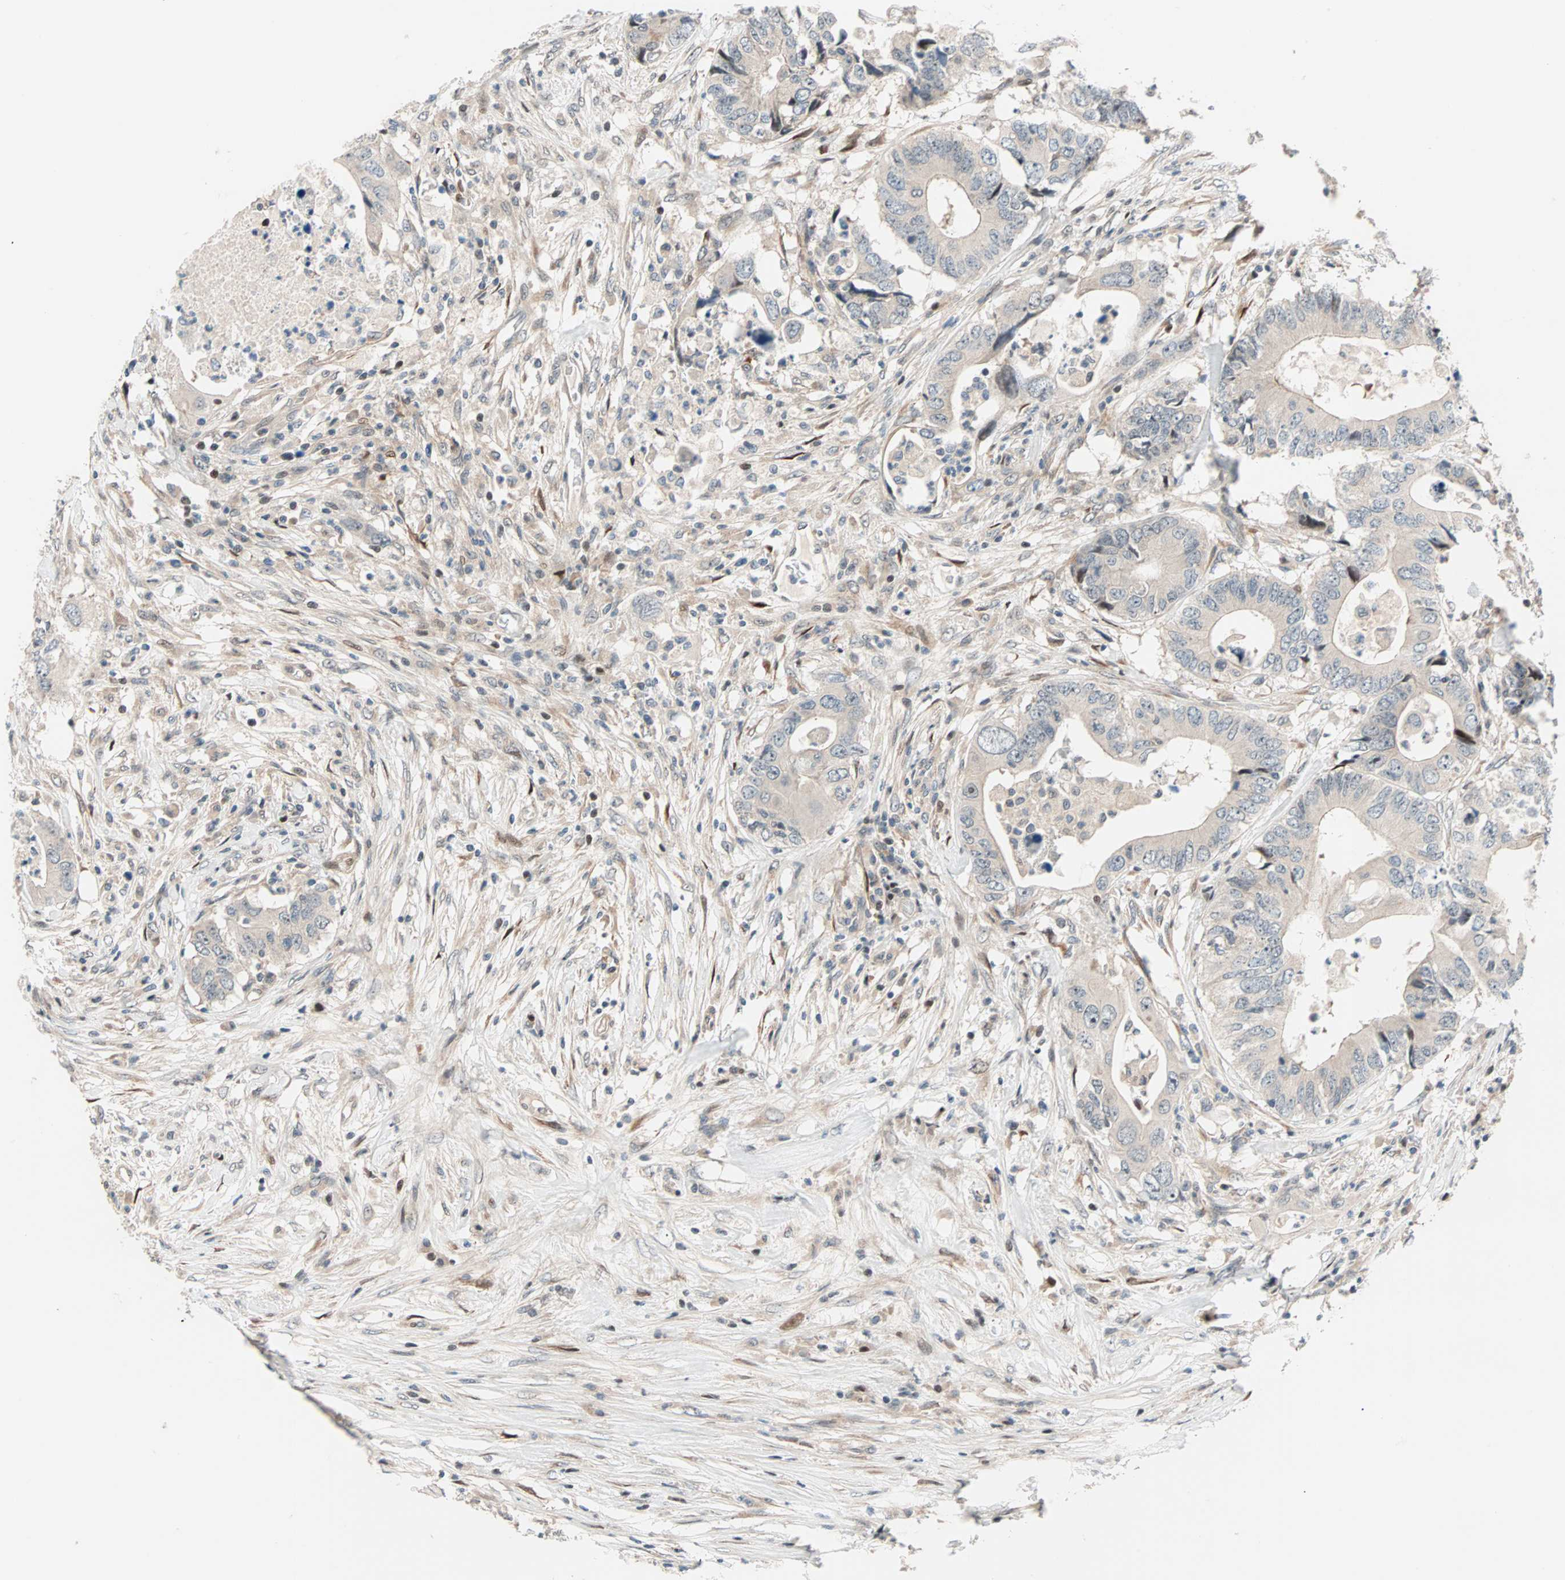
{"staining": {"intensity": "weak", "quantity": ">75%", "location": "cytoplasmic/membranous"}, "tissue": "colorectal cancer", "cell_type": "Tumor cells", "image_type": "cancer", "snomed": [{"axis": "morphology", "description": "Adenocarcinoma, NOS"}, {"axis": "topography", "description": "Colon"}], "caption": "Protein expression analysis of adenocarcinoma (colorectal) displays weak cytoplasmic/membranous expression in approximately >75% of tumor cells.", "gene": "HECW1", "patient": {"sex": "male", "age": 71}}